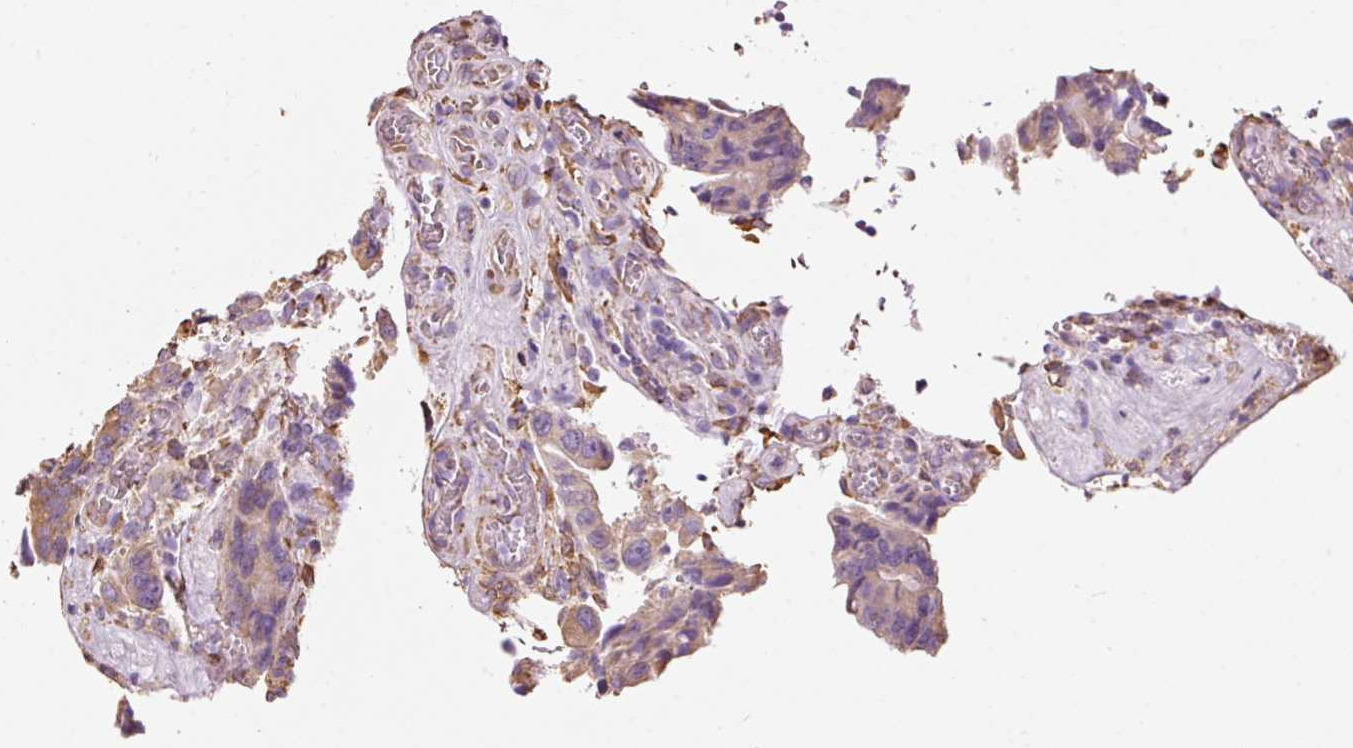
{"staining": {"intensity": "weak", "quantity": ">75%", "location": "cytoplasmic/membranous"}, "tissue": "colorectal cancer", "cell_type": "Tumor cells", "image_type": "cancer", "snomed": [{"axis": "morphology", "description": "Adenocarcinoma, NOS"}, {"axis": "topography", "description": "Colon"}], "caption": "Protein staining displays weak cytoplasmic/membranous expression in about >75% of tumor cells in colorectal cancer.", "gene": "GCG", "patient": {"sex": "male", "age": 84}}